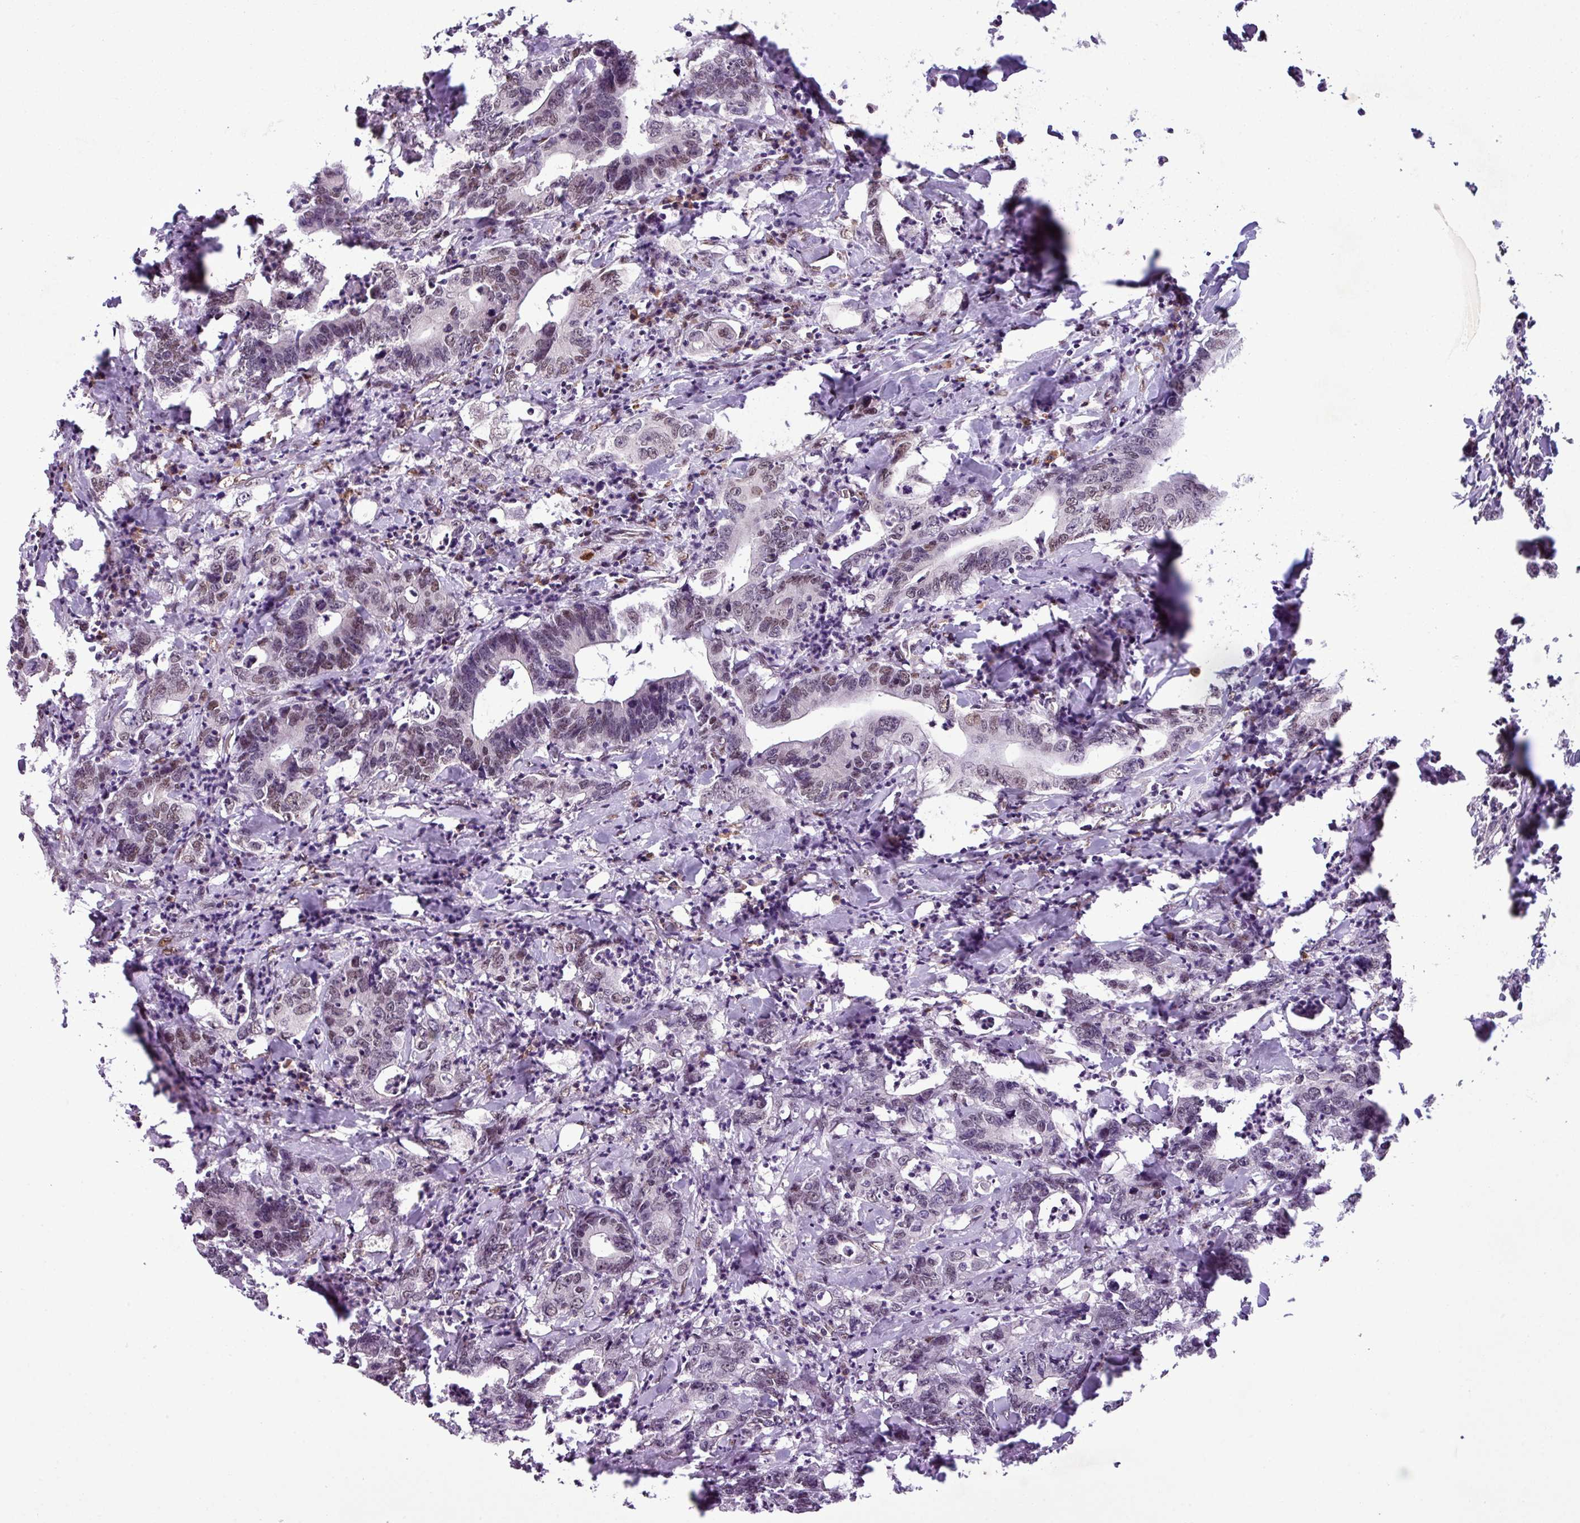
{"staining": {"intensity": "weak", "quantity": "25%-75%", "location": "nuclear"}, "tissue": "colorectal cancer", "cell_type": "Tumor cells", "image_type": "cancer", "snomed": [{"axis": "morphology", "description": "Adenocarcinoma, NOS"}, {"axis": "topography", "description": "Colon"}], "caption": "Tumor cells exhibit low levels of weak nuclear staining in about 25%-75% of cells in human colorectal cancer (adenocarcinoma).", "gene": "PRDM5", "patient": {"sex": "female", "age": 75}}